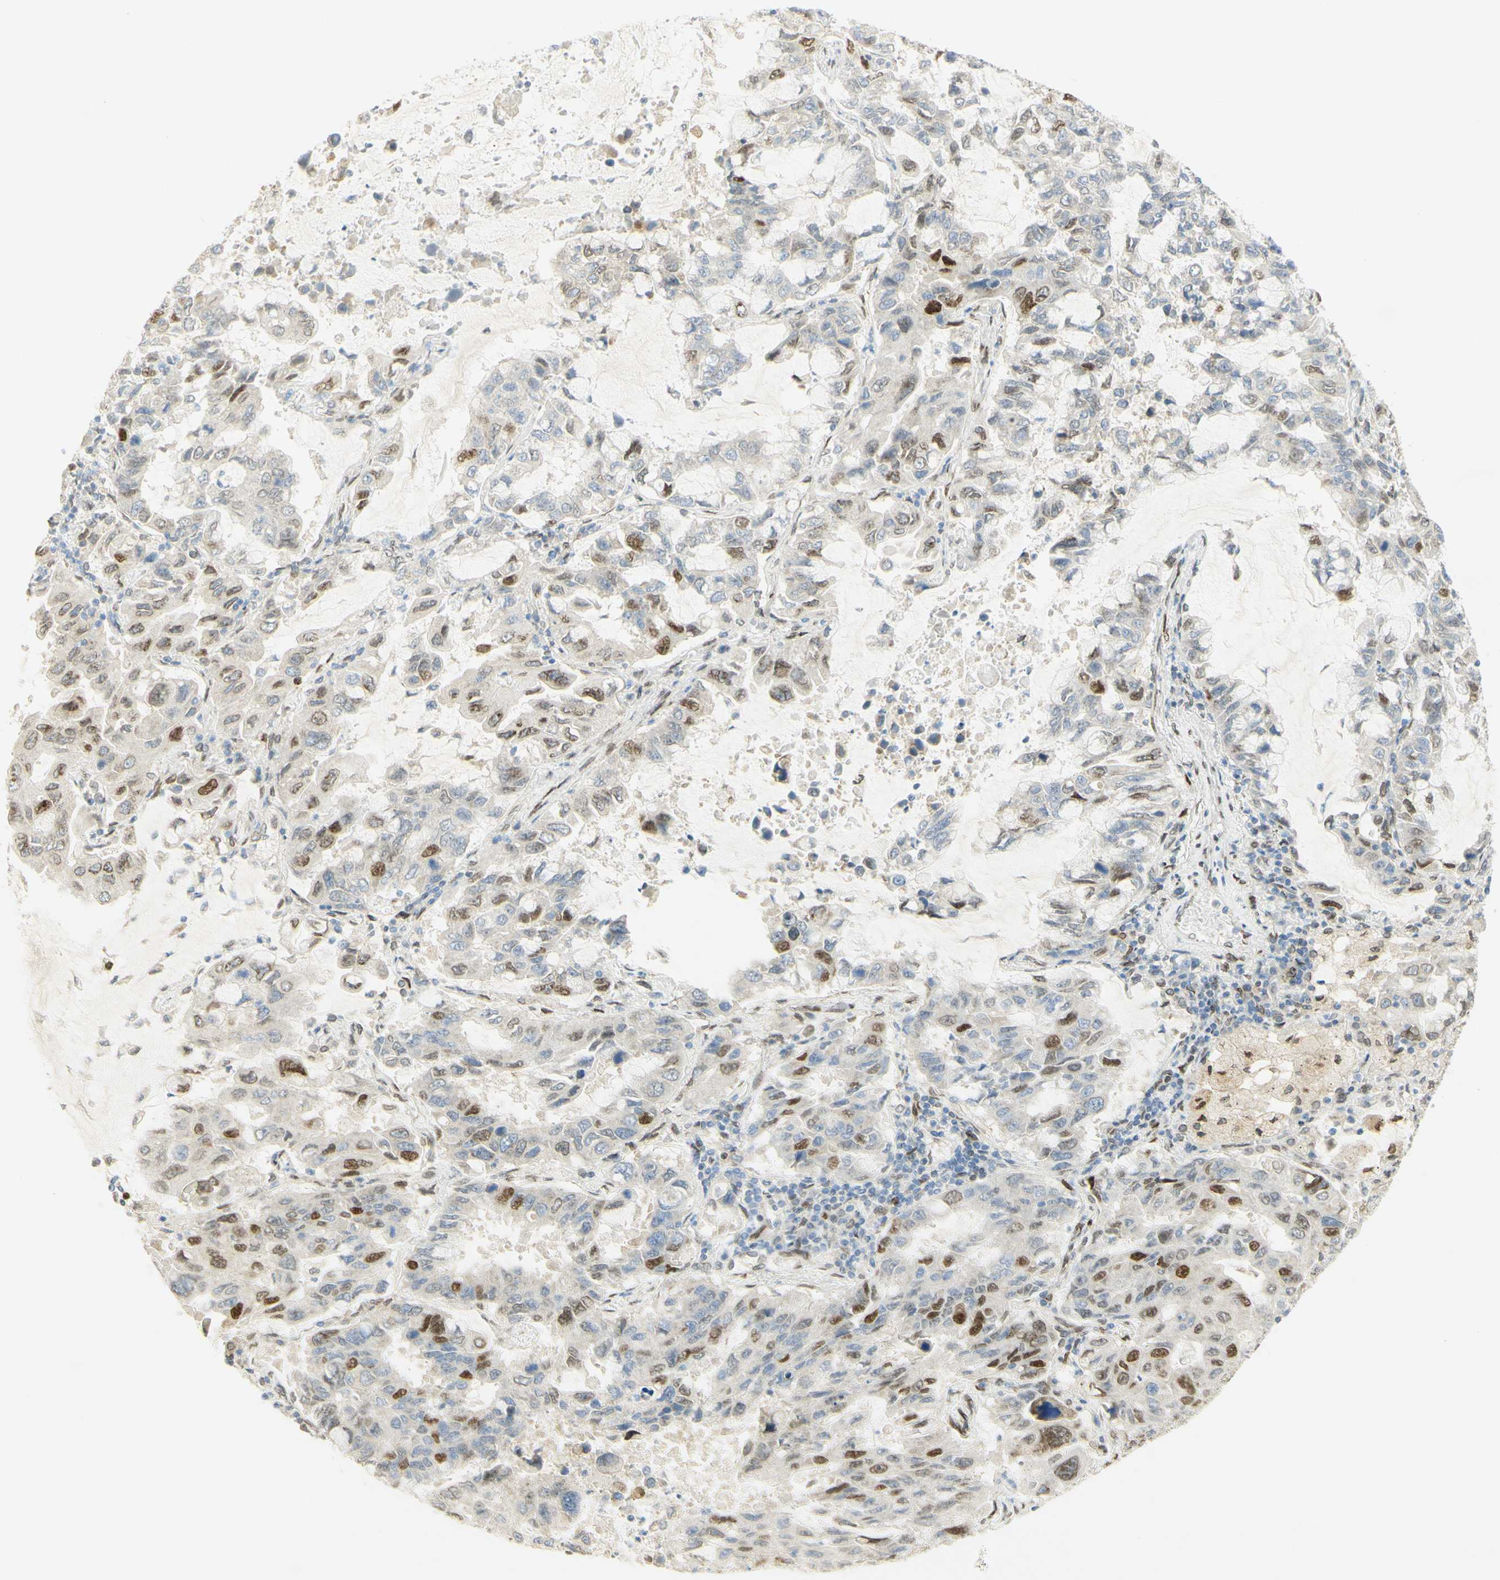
{"staining": {"intensity": "moderate", "quantity": "25%-75%", "location": "nuclear"}, "tissue": "lung cancer", "cell_type": "Tumor cells", "image_type": "cancer", "snomed": [{"axis": "morphology", "description": "Adenocarcinoma, NOS"}, {"axis": "topography", "description": "Lung"}], "caption": "Tumor cells exhibit medium levels of moderate nuclear staining in about 25%-75% of cells in human lung cancer (adenocarcinoma).", "gene": "E2F1", "patient": {"sex": "male", "age": 64}}